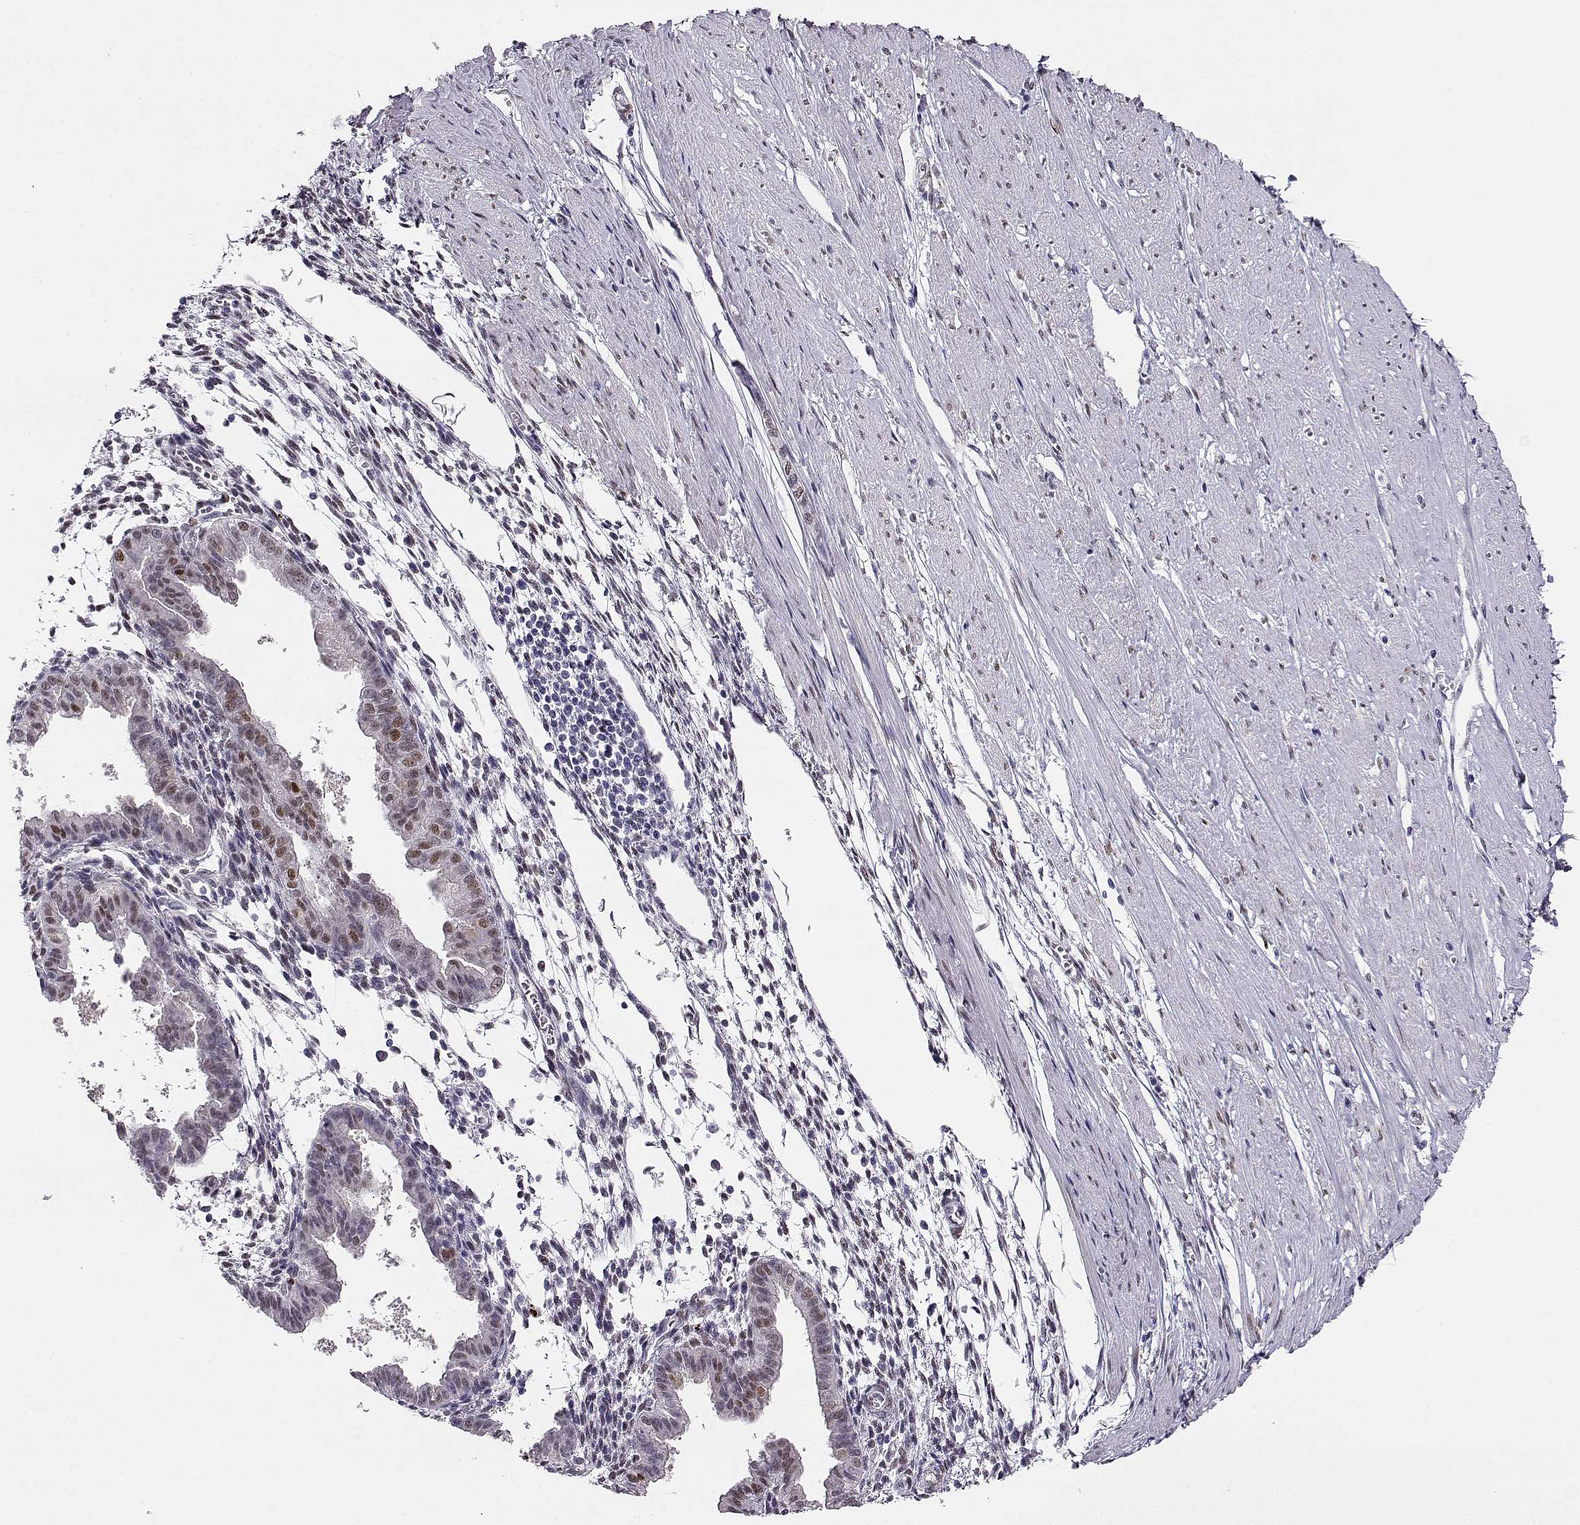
{"staining": {"intensity": "weak", "quantity": "<25%", "location": "nuclear"}, "tissue": "endometrium", "cell_type": "Cells in endometrial stroma", "image_type": "normal", "snomed": [{"axis": "morphology", "description": "Normal tissue, NOS"}, {"axis": "topography", "description": "Endometrium"}], "caption": "High magnification brightfield microscopy of benign endometrium stained with DAB (3,3'-diaminobenzidine) (brown) and counterstained with hematoxylin (blue): cells in endometrial stroma show no significant positivity. (Stains: DAB (3,3'-diaminobenzidine) IHC with hematoxylin counter stain, Microscopy: brightfield microscopy at high magnification).", "gene": "POLI", "patient": {"sex": "female", "age": 37}}